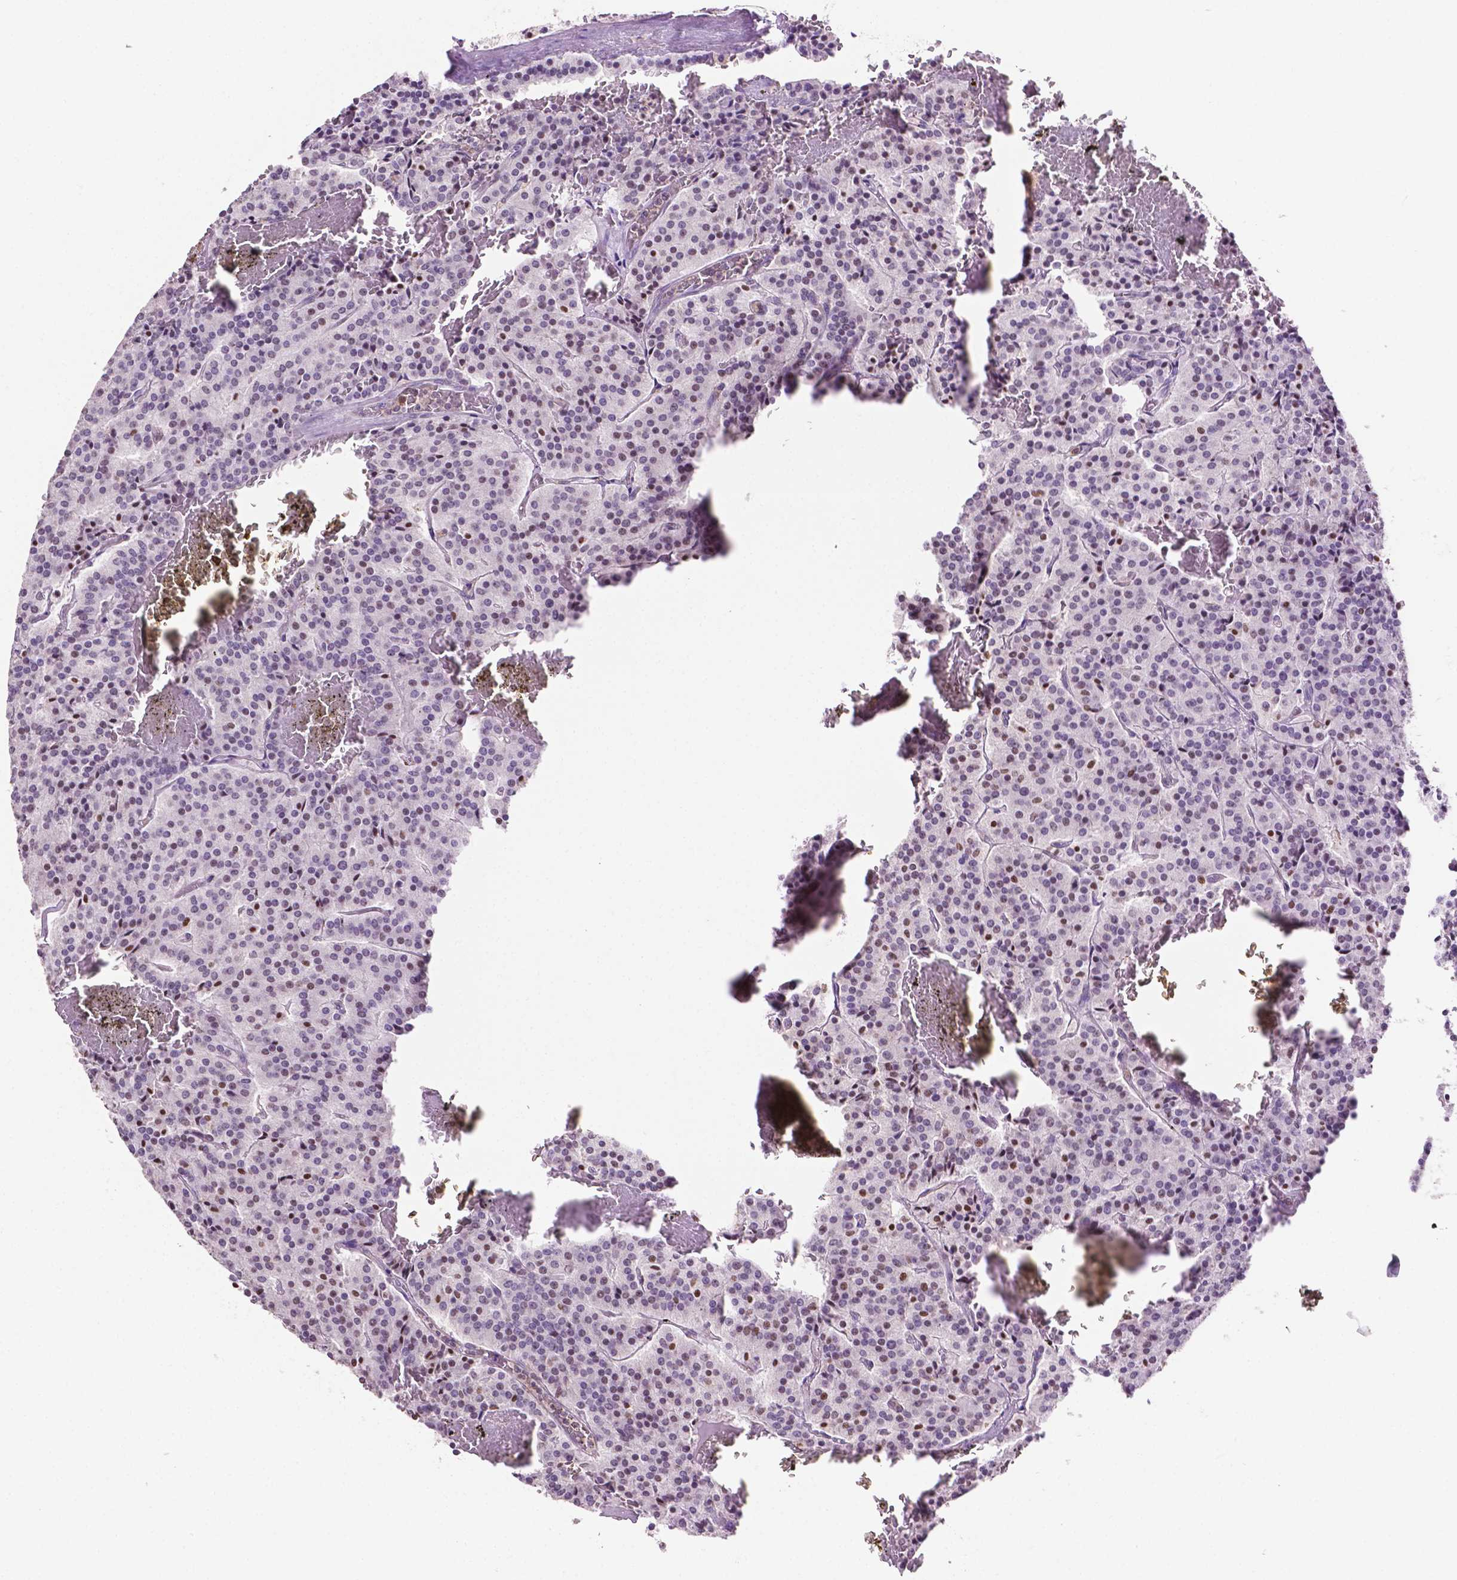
{"staining": {"intensity": "moderate", "quantity": "<25%", "location": "nuclear"}, "tissue": "carcinoid", "cell_type": "Tumor cells", "image_type": "cancer", "snomed": [{"axis": "morphology", "description": "Carcinoid, malignant, NOS"}, {"axis": "topography", "description": "Lung"}], "caption": "Moderate nuclear positivity is appreciated in about <25% of tumor cells in malignant carcinoid.", "gene": "PTPN6", "patient": {"sex": "male", "age": 70}}